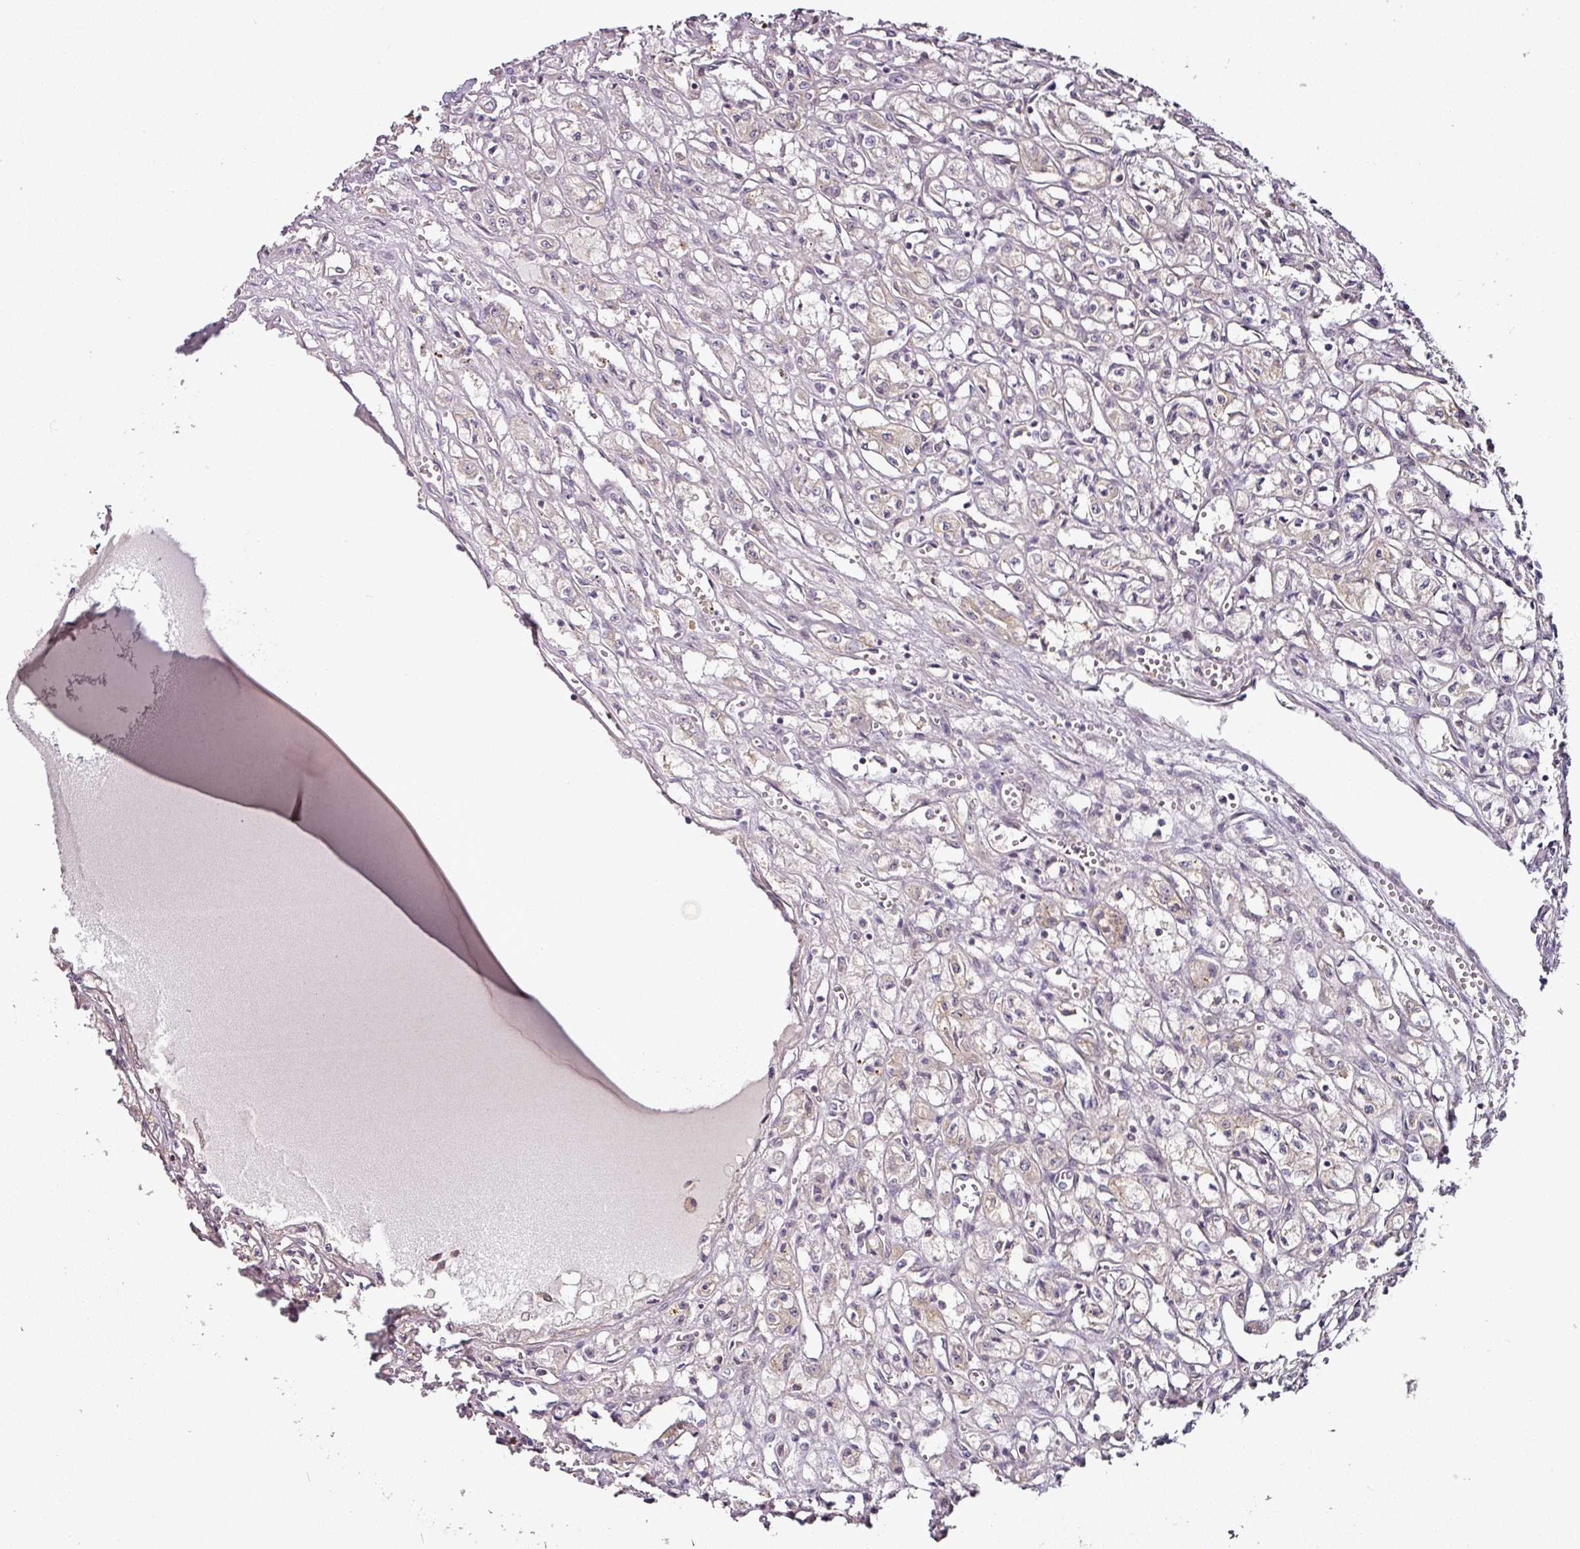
{"staining": {"intensity": "weak", "quantity": "<25%", "location": "cytoplasmic/membranous"}, "tissue": "renal cancer", "cell_type": "Tumor cells", "image_type": "cancer", "snomed": [{"axis": "morphology", "description": "Adenocarcinoma, NOS"}, {"axis": "topography", "description": "Kidney"}], "caption": "A high-resolution photomicrograph shows IHC staining of renal cancer, which shows no significant staining in tumor cells. (Brightfield microscopy of DAB (3,3'-diaminobenzidine) IHC at high magnification).", "gene": "DCAF13", "patient": {"sex": "male", "age": 56}}